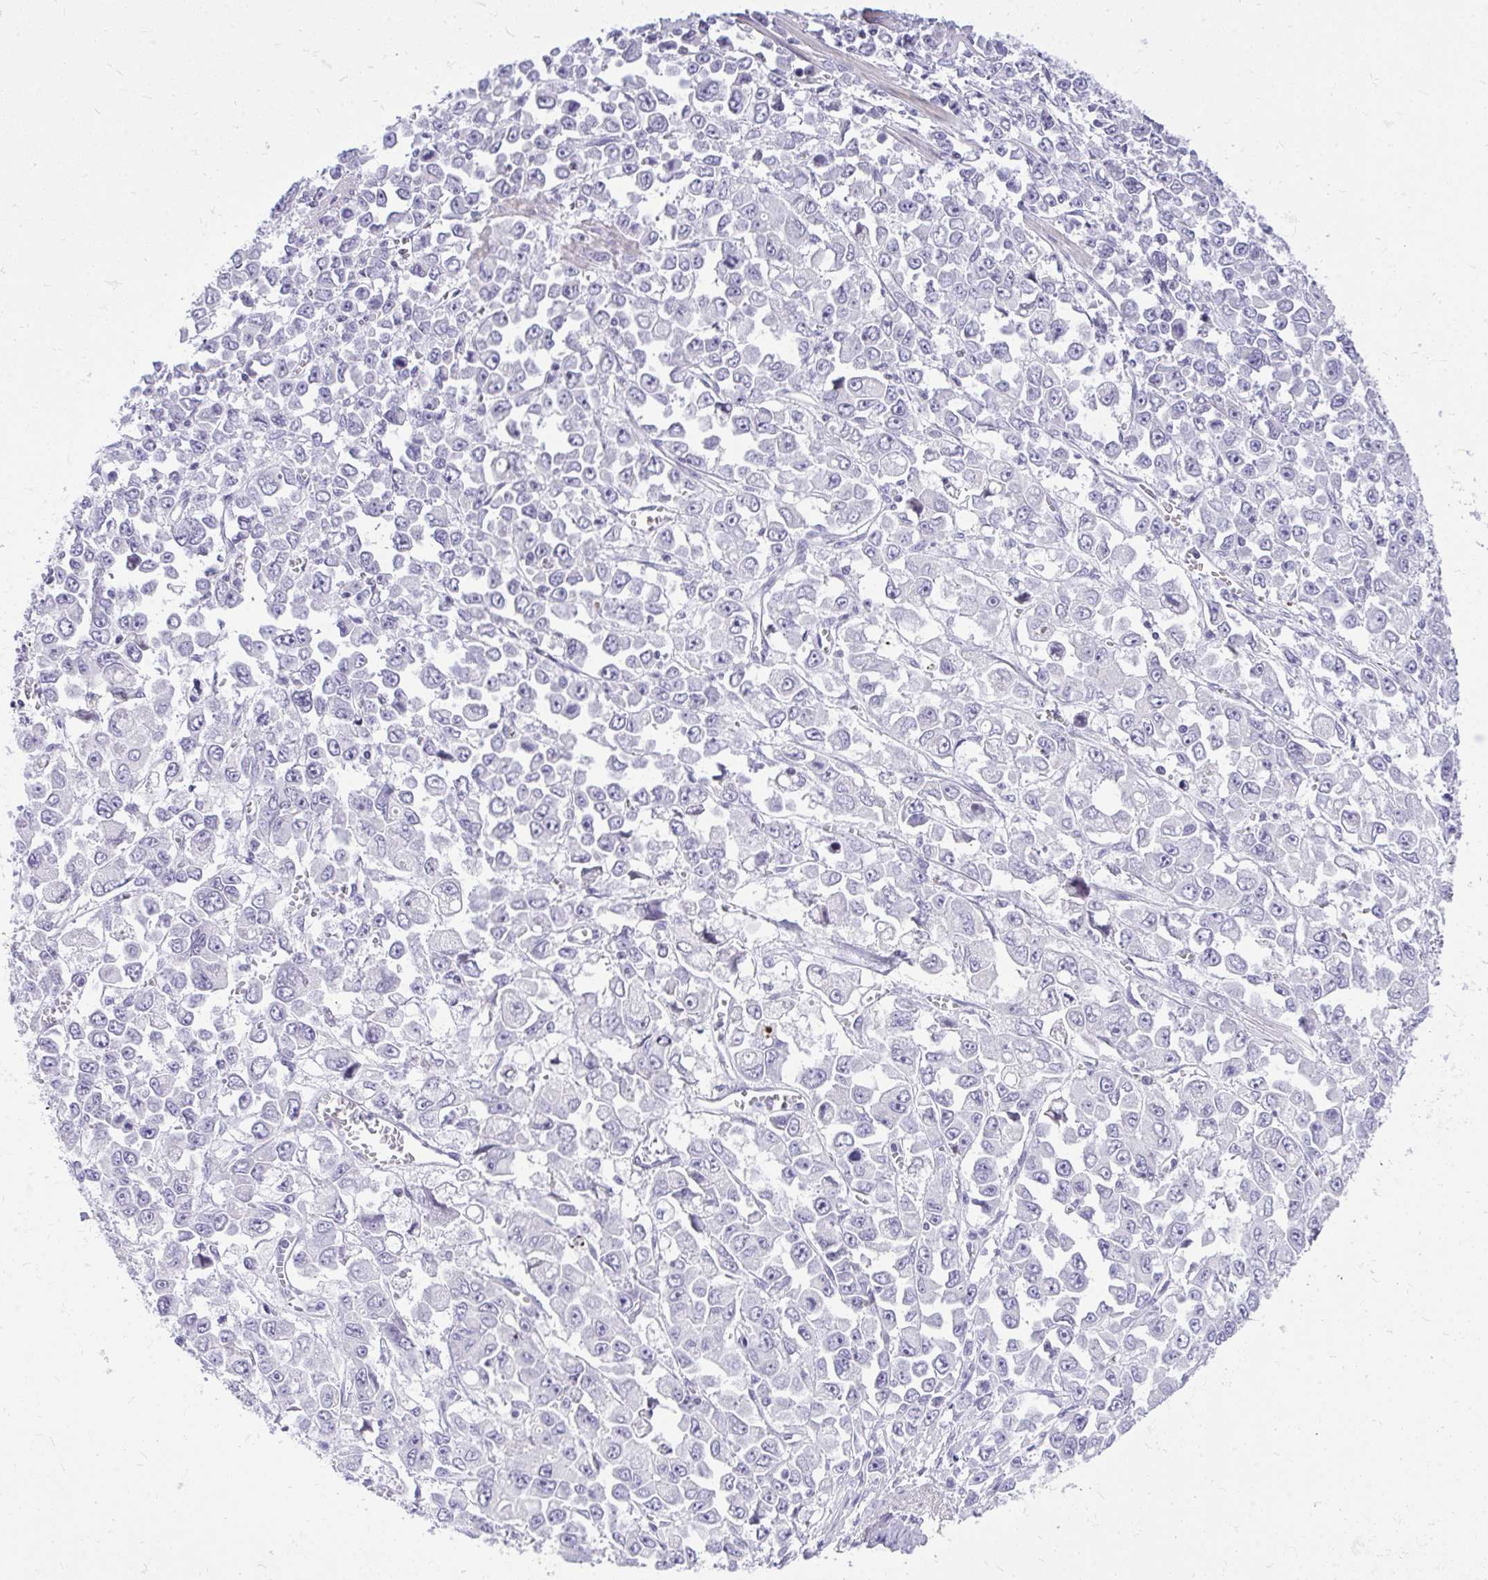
{"staining": {"intensity": "negative", "quantity": "none", "location": "none"}, "tissue": "stomach cancer", "cell_type": "Tumor cells", "image_type": "cancer", "snomed": [{"axis": "morphology", "description": "Adenocarcinoma, NOS"}, {"axis": "topography", "description": "Stomach, upper"}], "caption": "A high-resolution image shows immunohistochemistry (IHC) staining of stomach cancer (adenocarcinoma), which exhibits no significant expression in tumor cells. The staining is performed using DAB (3,3'-diaminobenzidine) brown chromogen with nuclei counter-stained in using hematoxylin.", "gene": "GABRA1", "patient": {"sex": "male", "age": 70}}